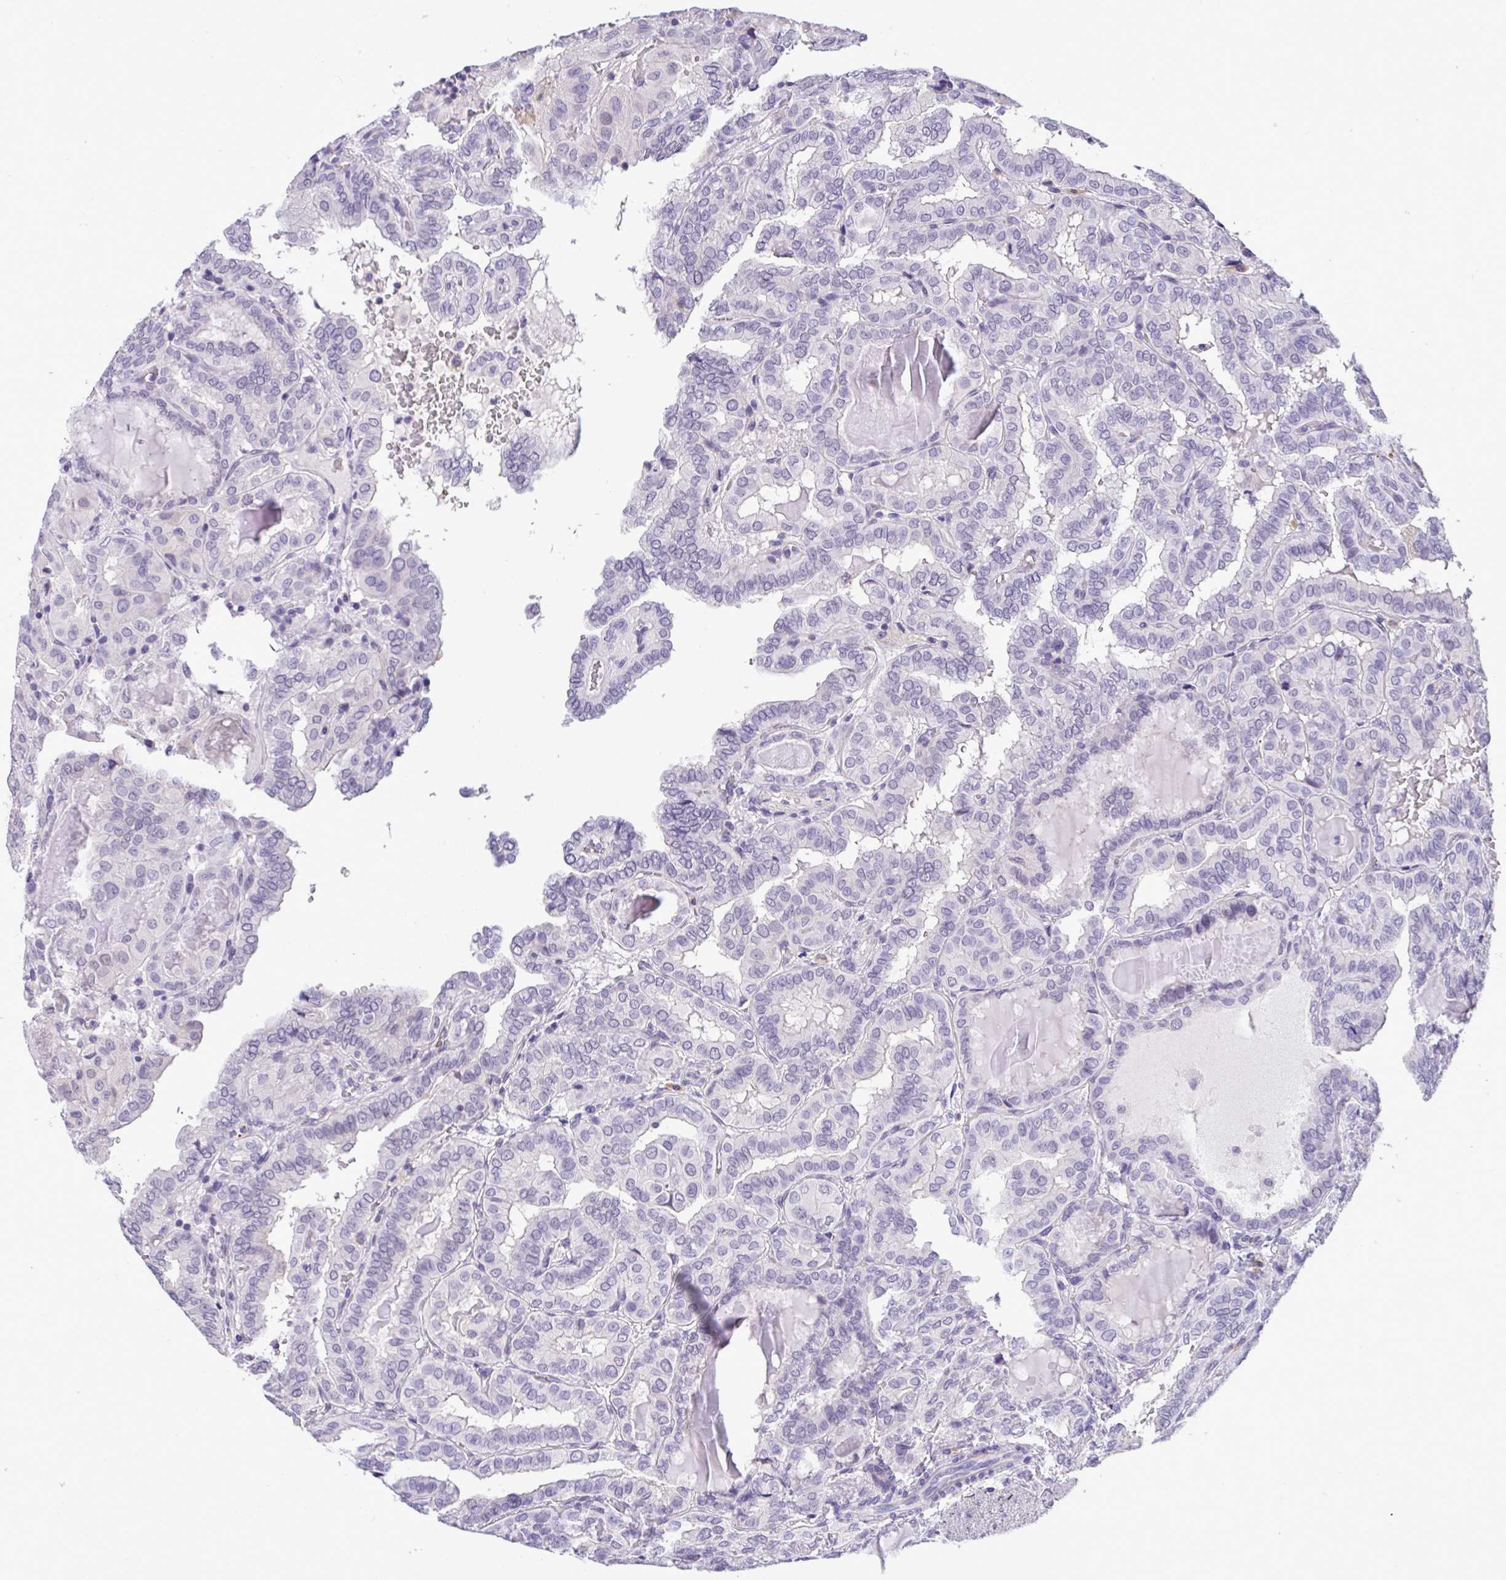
{"staining": {"intensity": "negative", "quantity": "none", "location": "none"}, "tissue": "thyroid cancer", "cell_type": "Tumor cells", "image_type": "cancer", "snomed": [{"axis": "morphology", "description": "Papillary adenocarcinoma, NOS"}, {"axis": "topography", "description": "Thyroid gland"}], "caption": "Tumor cells are negative for brown protein staining in thyroid cancer (papillary adenocarcinoma). (Brightfield microscopy of DAB IHC at high magnification).", "gene": "YBX2", "patient": {"sex": "female", "age": 46}}